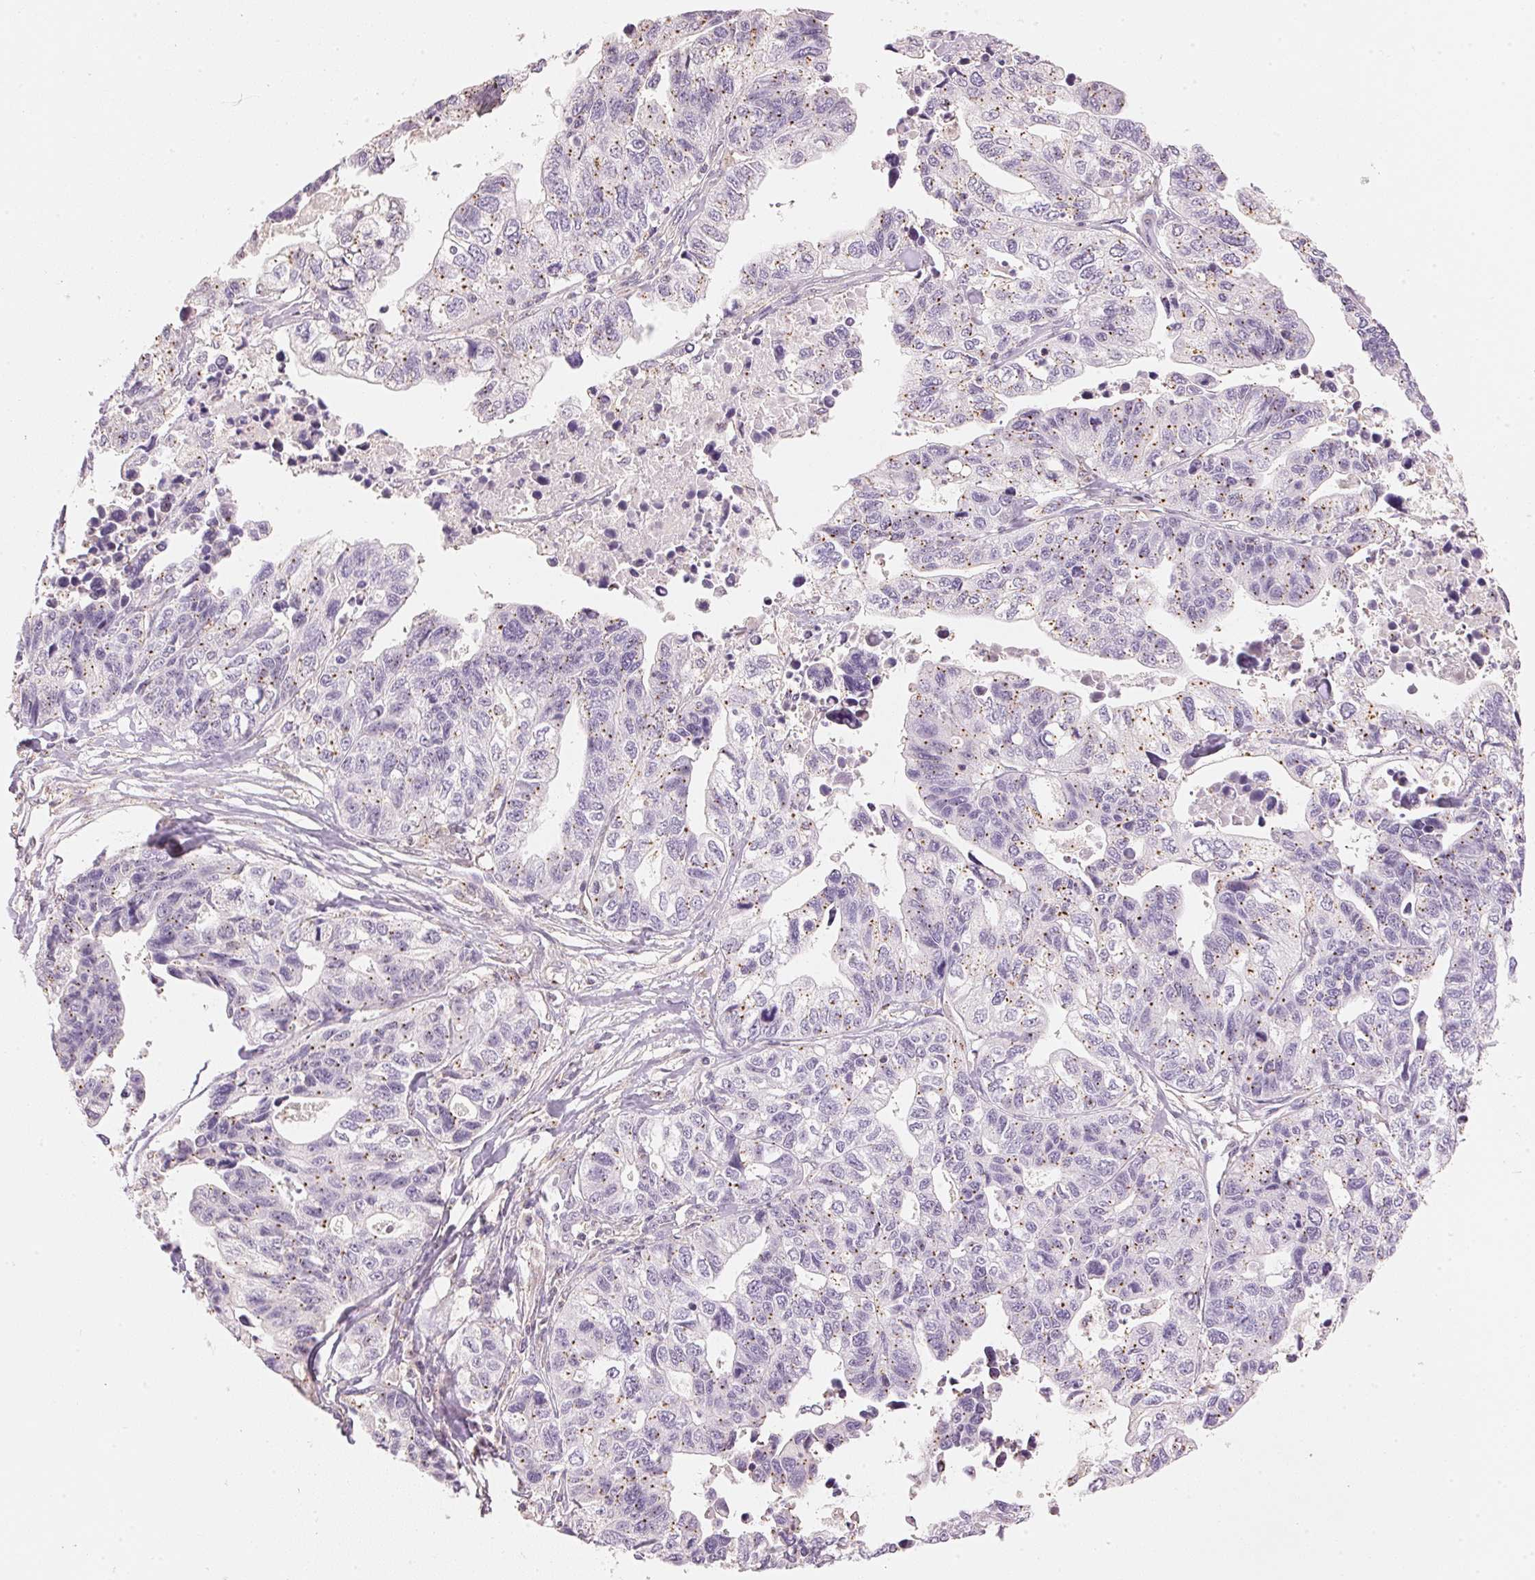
{"staining": {"intensity": "moderate", "quantity": "<25%", "location": "cytoplasmic/membranous"}, "tissue": "stomach cancer", "cell_type": "Tumor cells", "image_type": "cancer", "snomed": [{"axis": "morphology", "description": "Adenocarcinoma, NOS"}, {"axis": "topography", "description": "Stomach, upper"}], "caption": "This image demonstrates immunohistochemistry (IHC) staining of human stomach cancer, with low moderate cytoplasmic/membranous positivity in about <25% of tumor cells.", "gene": "HOXB13", "patient": {"sex": "female", "age": 67}}